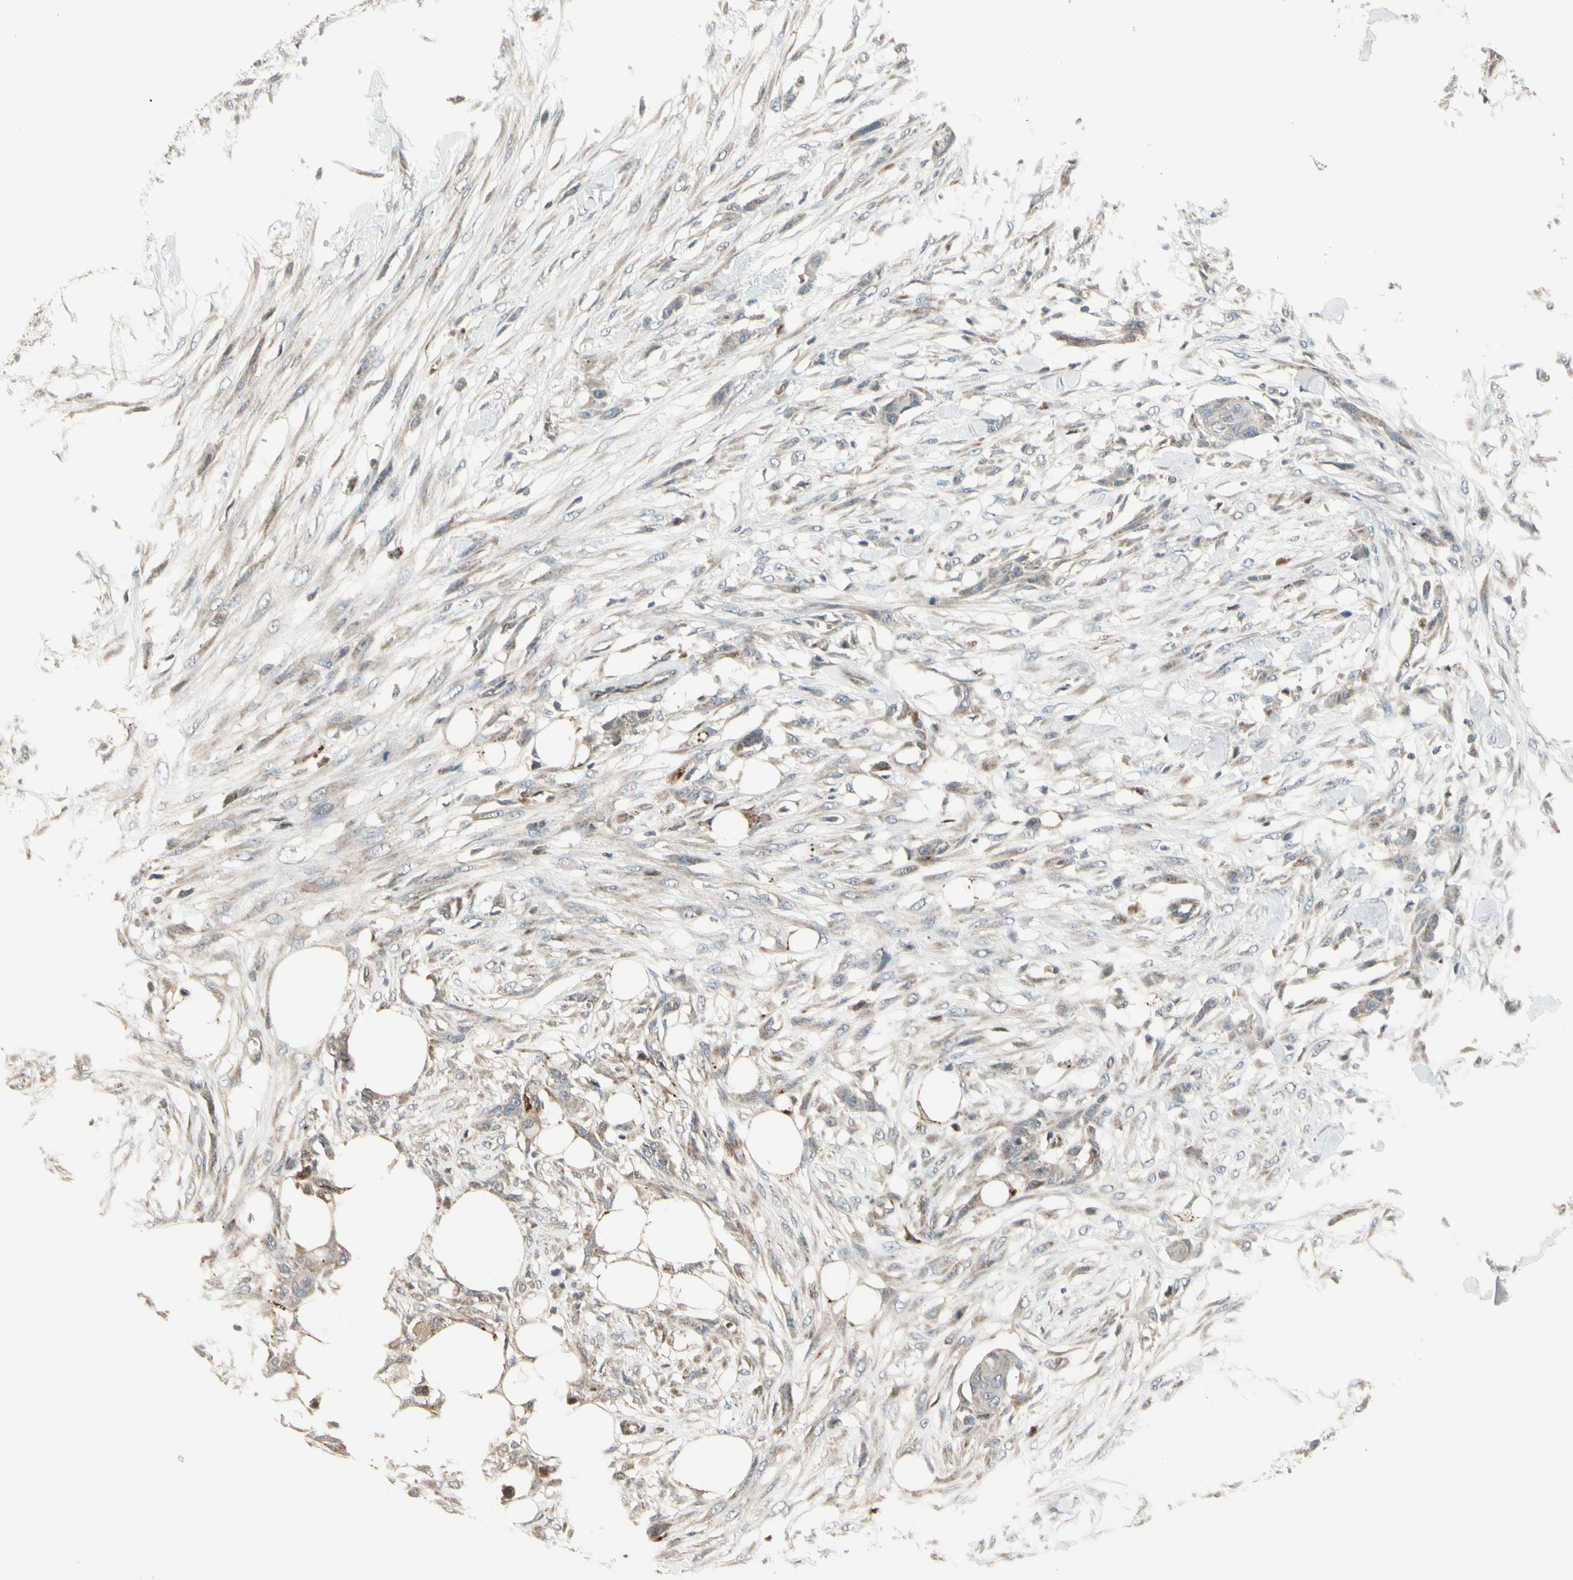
{"staining": {"intensity": "weak", "quantity": "25%-75%", "location": "cytoplasmic/membranous"}, "tissue": "skin cancer", "cell_type": "Tumor cells", "image_type": "cancer", "snomed": [{"axis": "morphology", "description": "Squamous cell carcinoma, NOS"}, {"axis": "topography", "description": "Skin"}], "caption": "Tumor cells display low levels of weak cytoplasmic/membranous expression in about 25%-75% of cells in skin cancer. (DAB (3,3'-diaminobenzidine) = brown stain, brightfield microscopy at high magnification).", "gene": "OSTM1", "patient": {"sex": "female", "age": 59}}